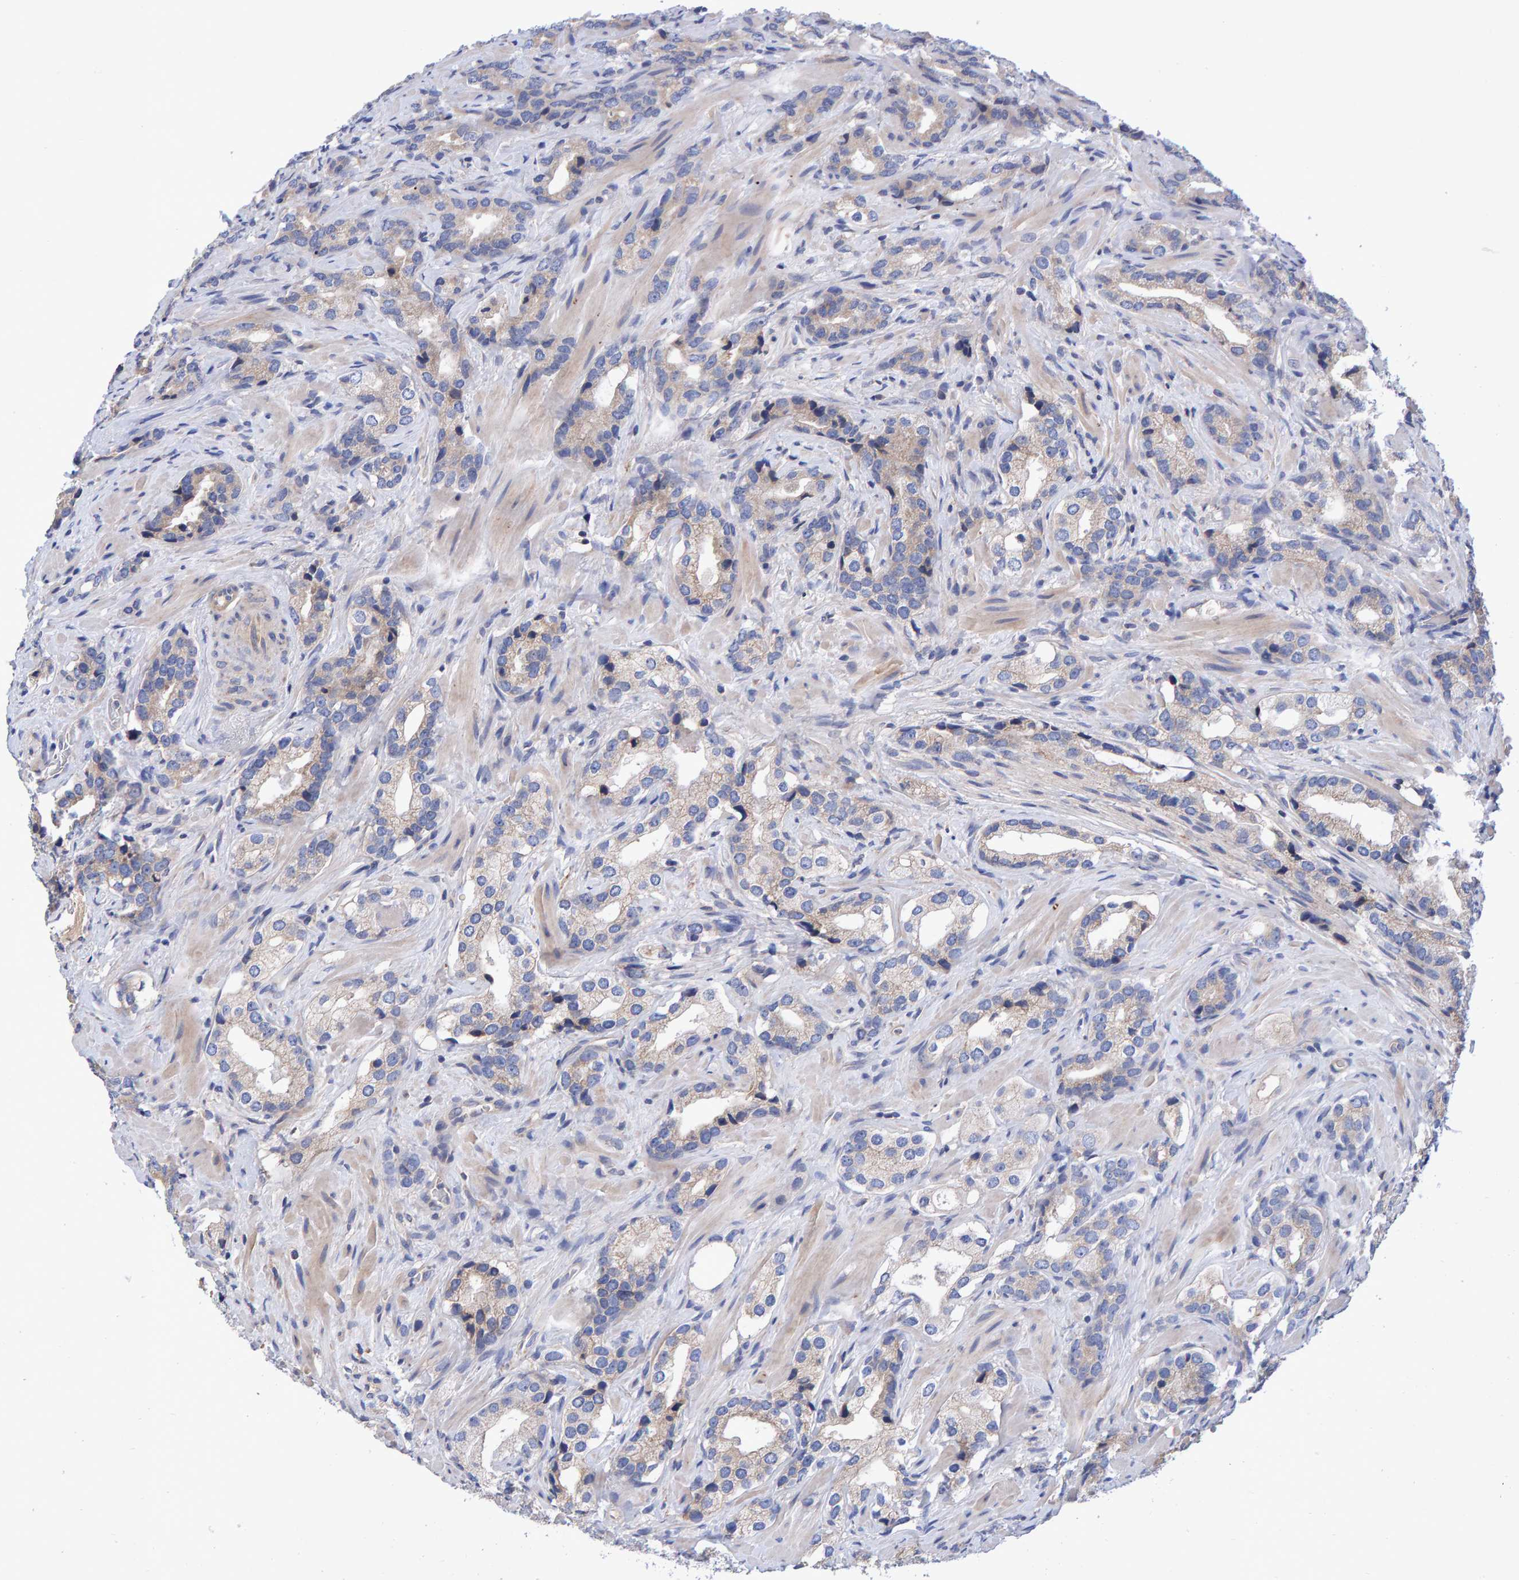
{"staining": {"intensity": "weak", "quantity": "<25%", "location": "cytoplasmic/membranous"}, "tissue": "prostate cancer", "cell_type": "Tumor cells", "image_type": "cancer", "snomed": [{"axis": "morphology", "description": "Adenocarcinoma, High grade"}, {"axis": "topography", "description": "Prostate"}], "caption": "Human prostate cancer stained for a protein using immunohistochemistry (IHC) reveals no positivity in tumor cells.", "gene": "EFR3A", "patient": {"sex": "male", "age": 63}}